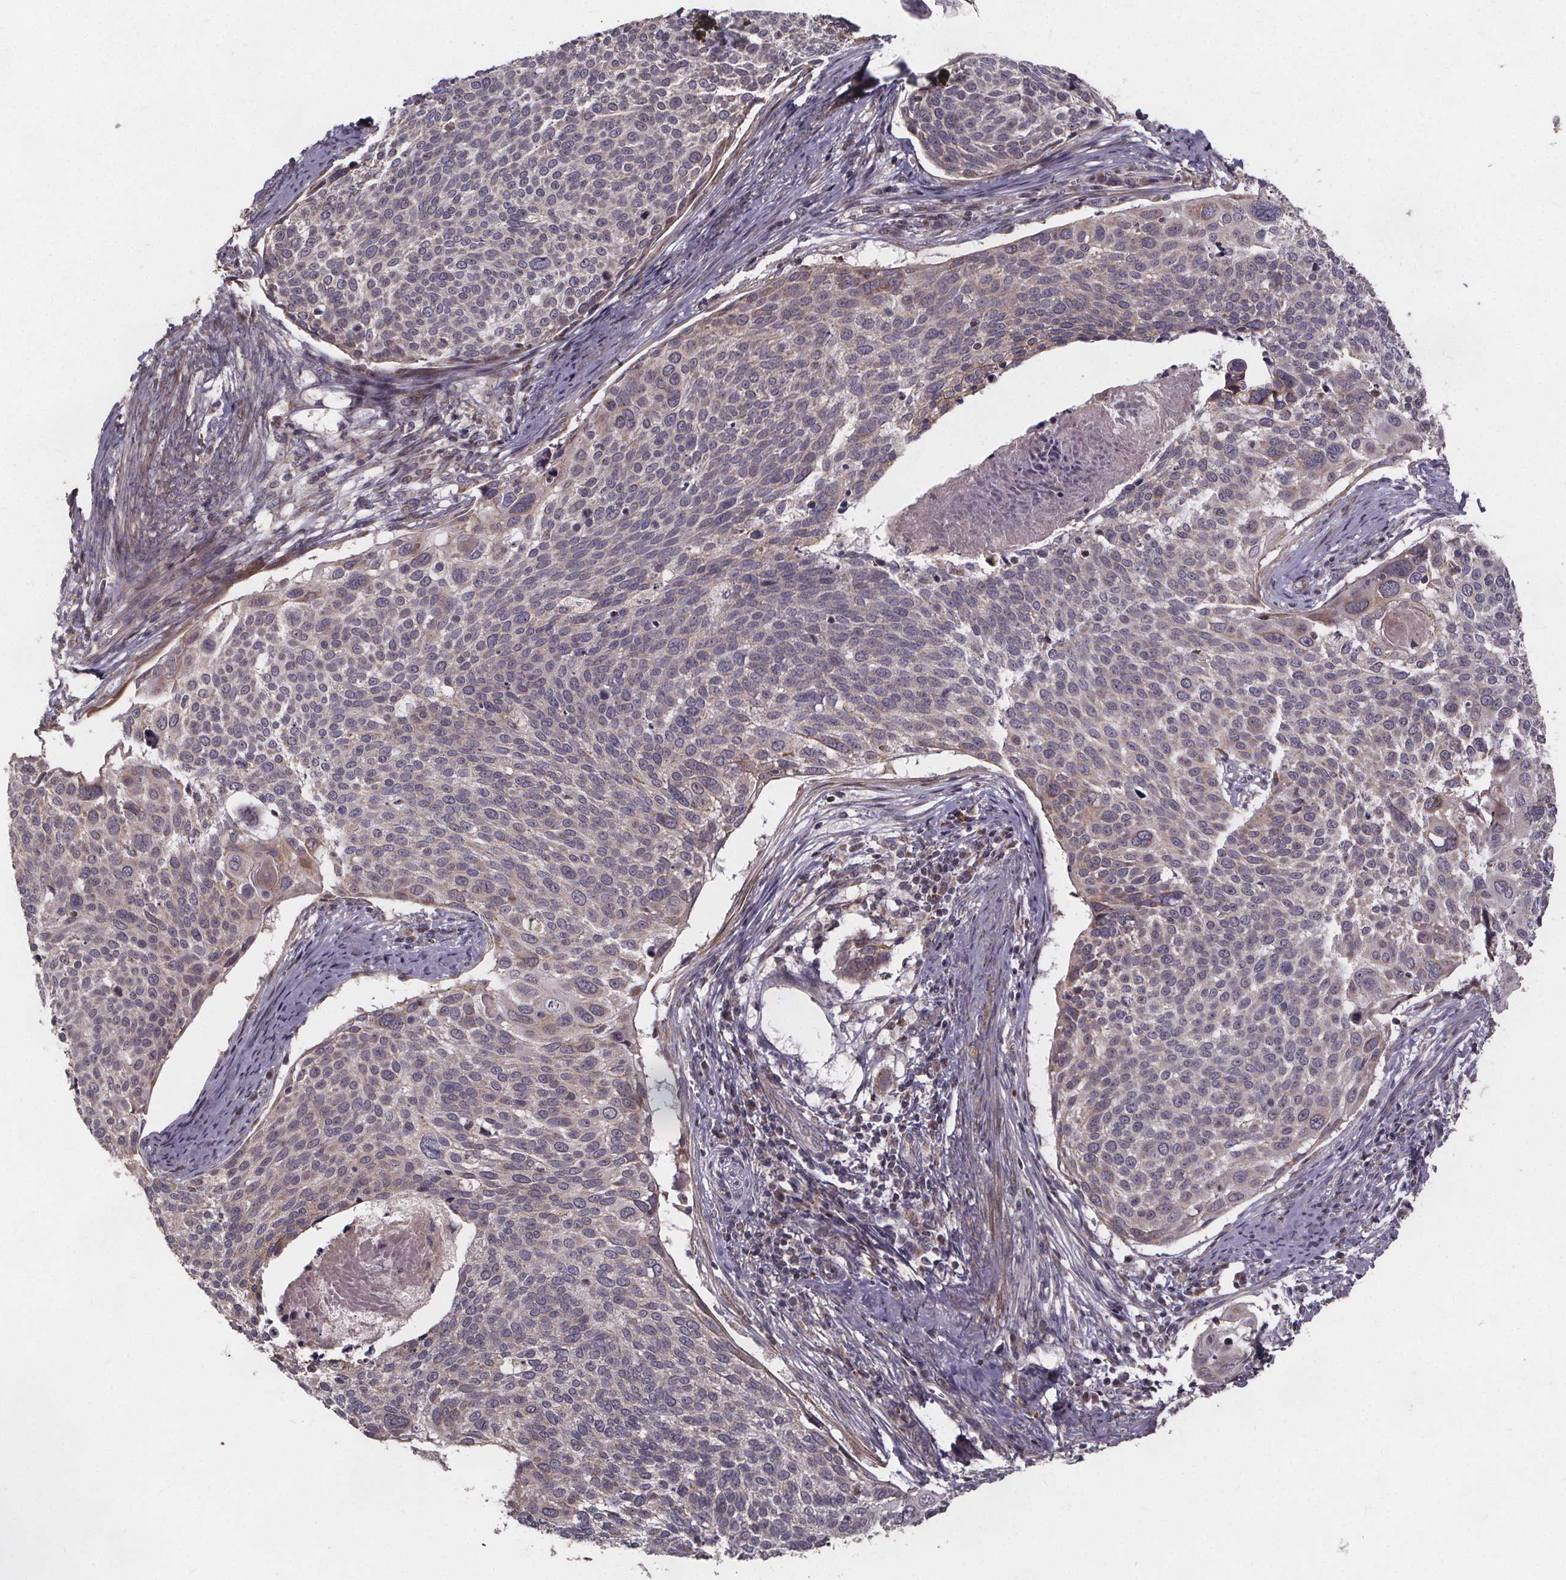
{"staining": {"intensity": "negative", "quantity": "none", "location": "none"}, "tissue": "cervical cancer", "cell_type": "Tumor cells", "image_type": "cancer", "snomed": [{"axis": "morphology", "description": "Squamous cell carcinoma, NOS"}, {"axis": "topography", "description": "Cervix"}], "caption": "Tumor cells are negative for protein expression in human cervical cancer (squamous cell carcinoma). (Brightfield microscopy of DAB (3,3'-diaminobenzidine) immunohistochemistry at high magnification).", "gene": "YME1L1", "patient": {"sex": "female", "age": 39}}